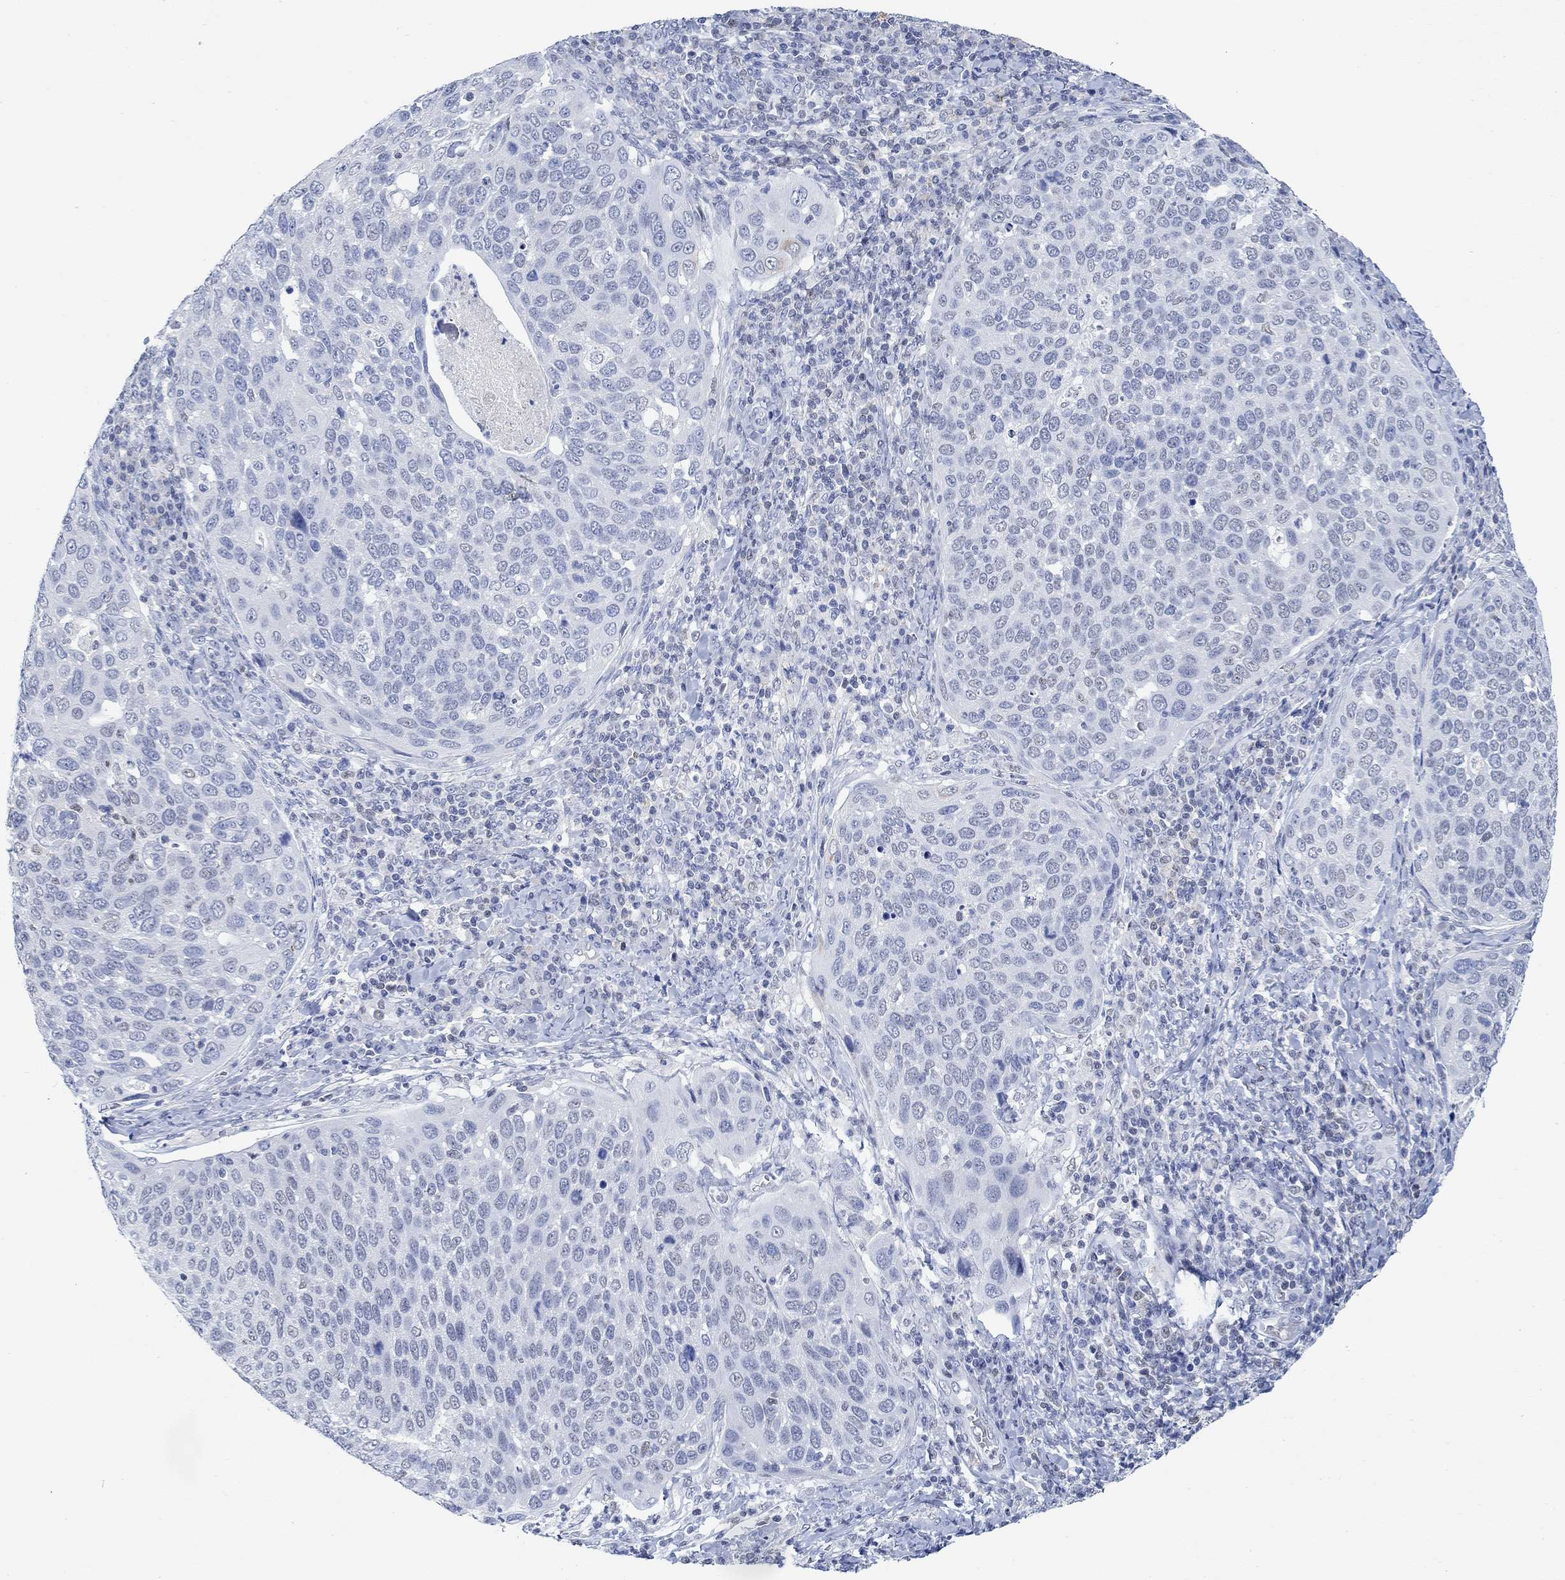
{"staining": {"intensity": "negative", "quantity": "none", "location": "none"}, "tissue": "cervical cancer", "cell_type": "Tumor cells", "image_type": "cancer", "snomed": [{"axis": "morphology", "description": "Squamous cell carcinoma, NOS"}, {"axis": "topography", "description": "Cervix"}], "caption": "The image displays no significant expression in tumor cells of cervical squamous cell carcinoma.", "gene": "PPP1R17", "patient": {"sex": "female", "age": 54}}